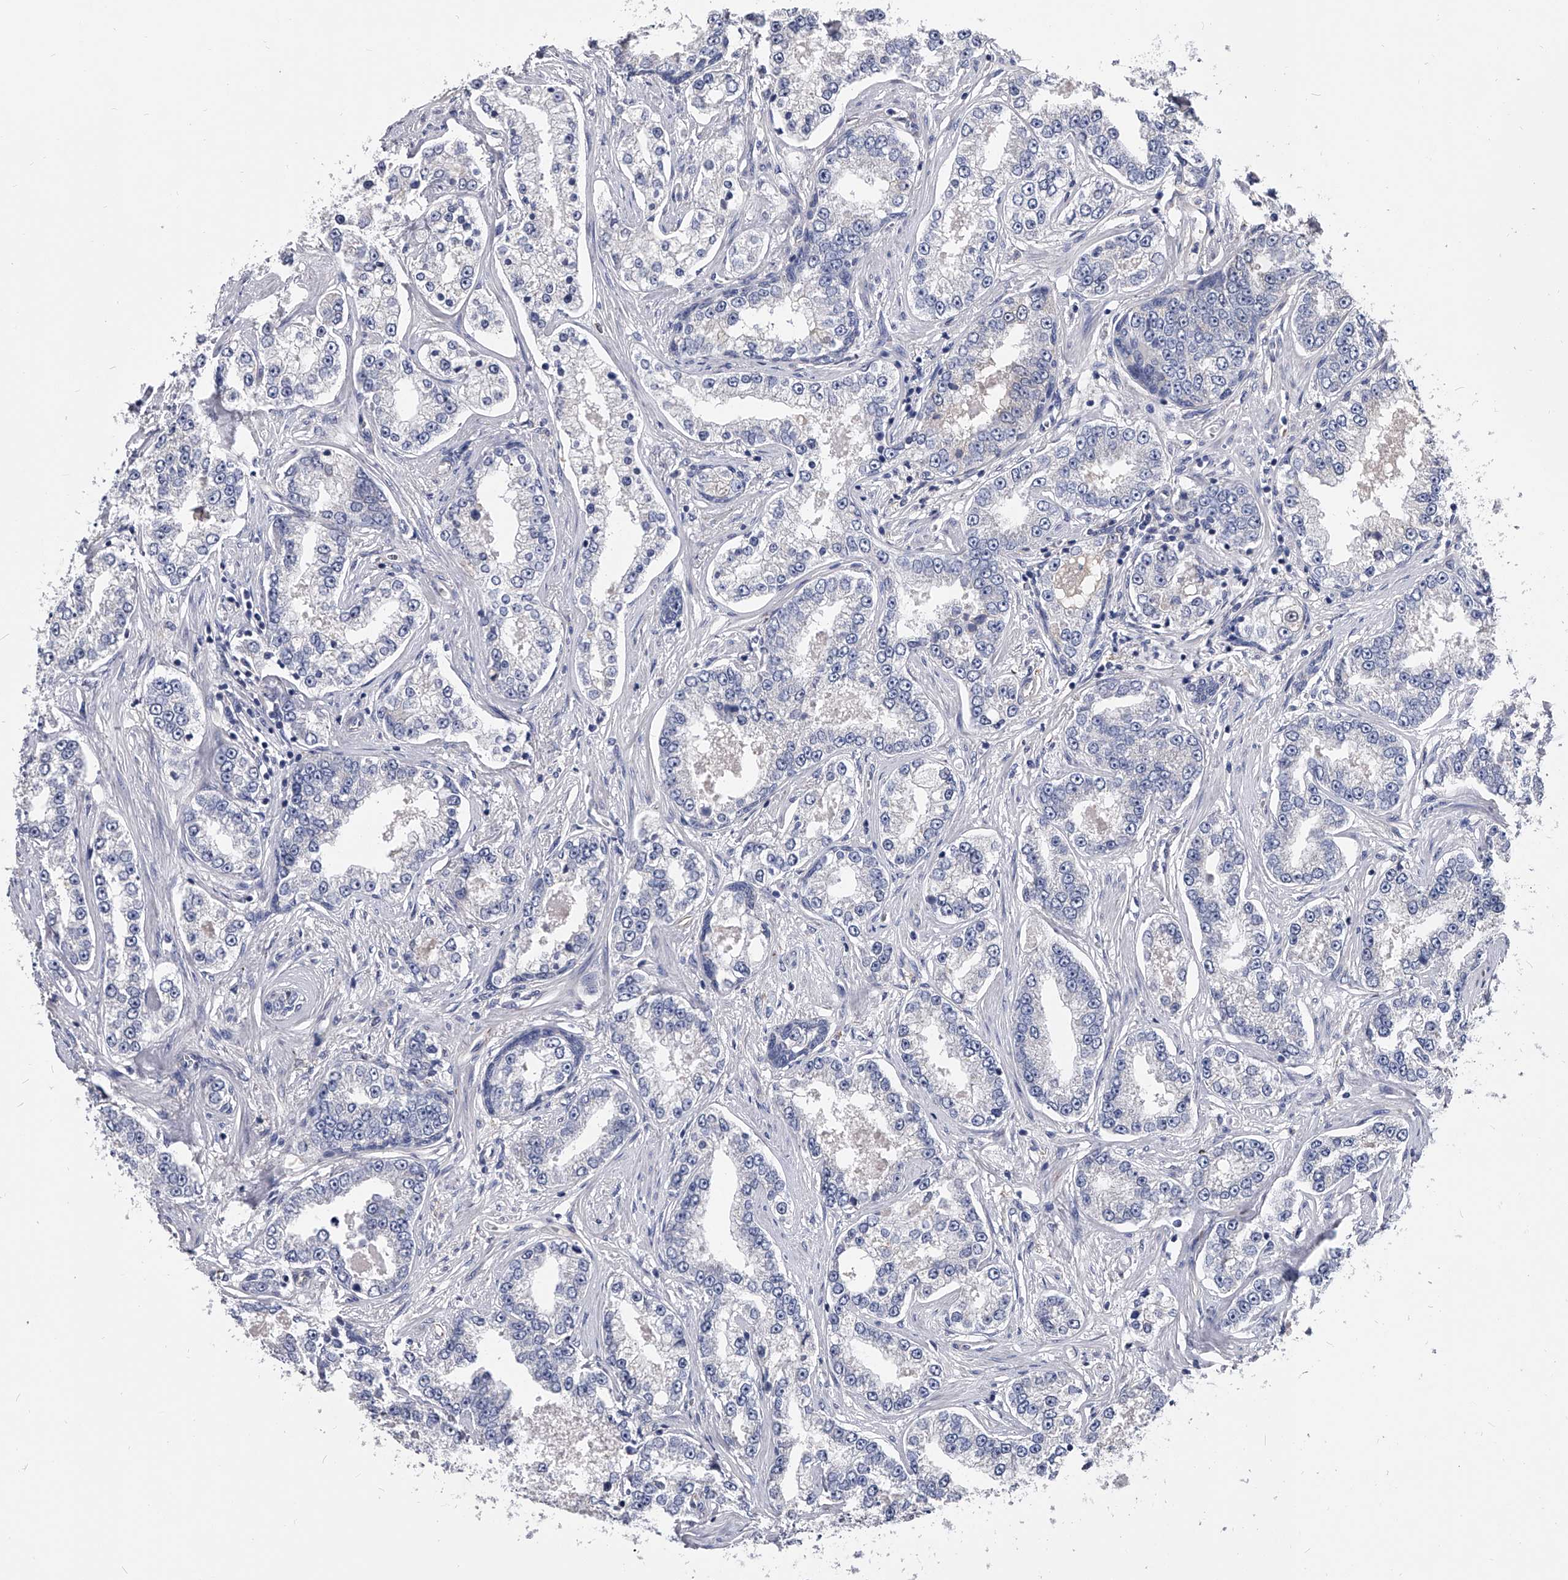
{"staining": {"intensity": "negative", "quantity": "none", "location": "none"}, "tissue": "prostate cancer", "cell_type": "Tumor cells", "image_type": "cancer", "snomed": [{"axis": "morphology", "description": "Normal tissue, NOS"}, {"axis": "morphology", "description": "Adenocarcinoma, High grade"}, {"axis": "topography", "description": "Prostate"}], "caption": "Protein analysis of prostate cancer shows no significant positivity in tumor cells.", "gene": "EFCAB7", "patient": {"sex": "male", "age": 83}}